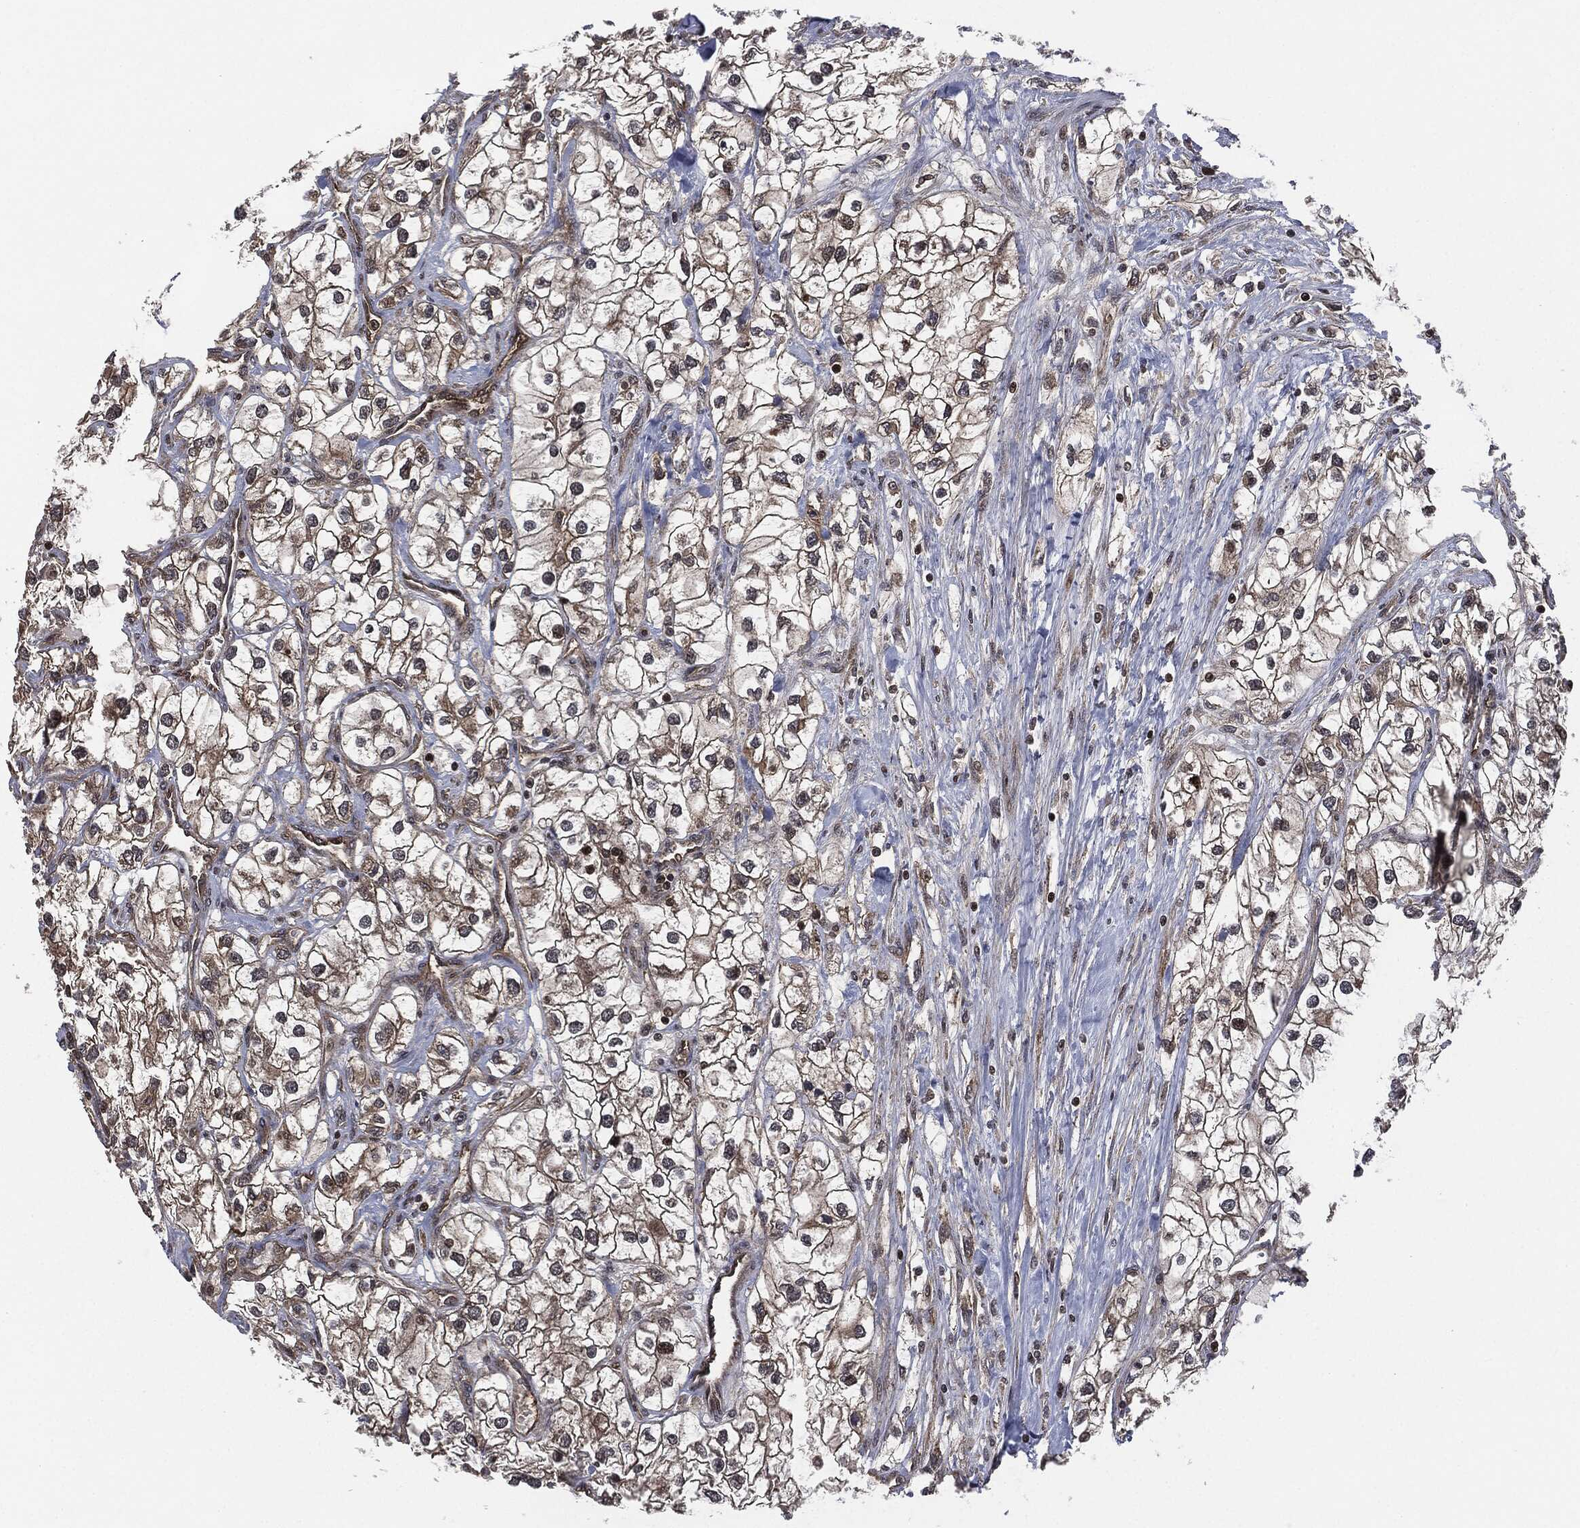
{"staining": {"intensity": "moderate", "quantity": "<25%", "location": "cytoplasmic/membranous"}, "tissue": "renal cancer", "cell_type": "Tumor cells", "image_type": "cancer", "snomed": [{"axis": "morphology", "description": "Adenocarcinoma, NOS"}, {"axis": "topography", "description": "Kidney"}], "caption": "Renal cancer (adenocarcinoma) tissue demonstrates moderate cytoplasmic/membranous positivity in about <25% of tumor cells, visualized by immunohistochemistry. The protein is shown in brown color, while the nuclei are stained blue.", "gene": "HRAS", "patient": {"sex": "male", "age": 59}}